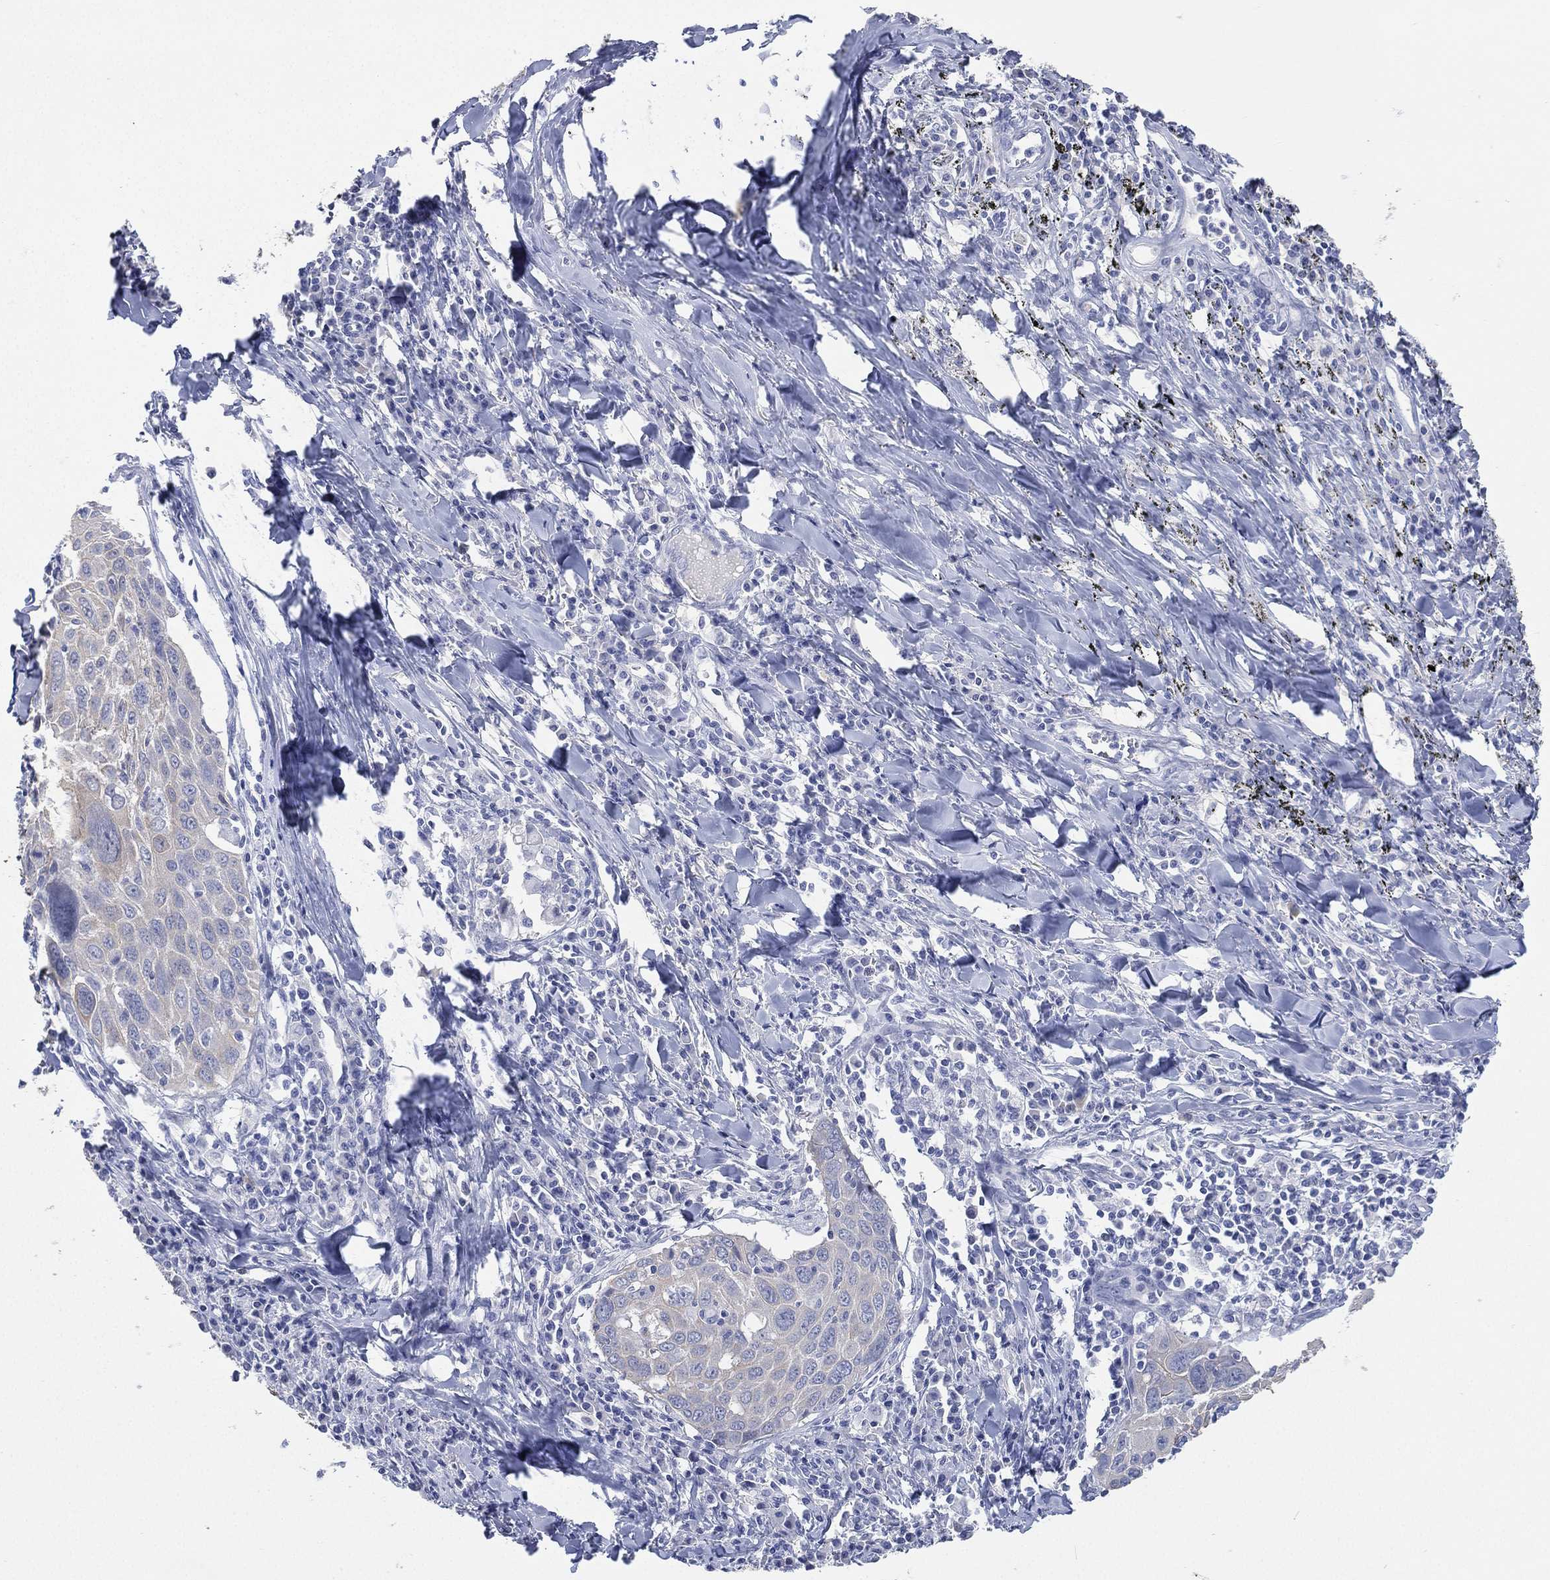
{"staining": {"intensity": "negative", "quantity": "none", "location": "none"}, "tissue": "lung cancer", "cell_type": "Tumor cells", "image_type": "cancer", "snomed": [{"axis": "morphology", "description": "Squamous cell carcinoma, NOS"}, {"axis": "topography", "description": "Lung"}], "caption": "Immunohistochemistry (IHC) photomicrograph of human squamous cell carcinoma (lung) stained for a protein (brown), which reveals no staining in tumor cells.", "gene": "FMO1", "patient": {"sex": "male", "age": 57}}